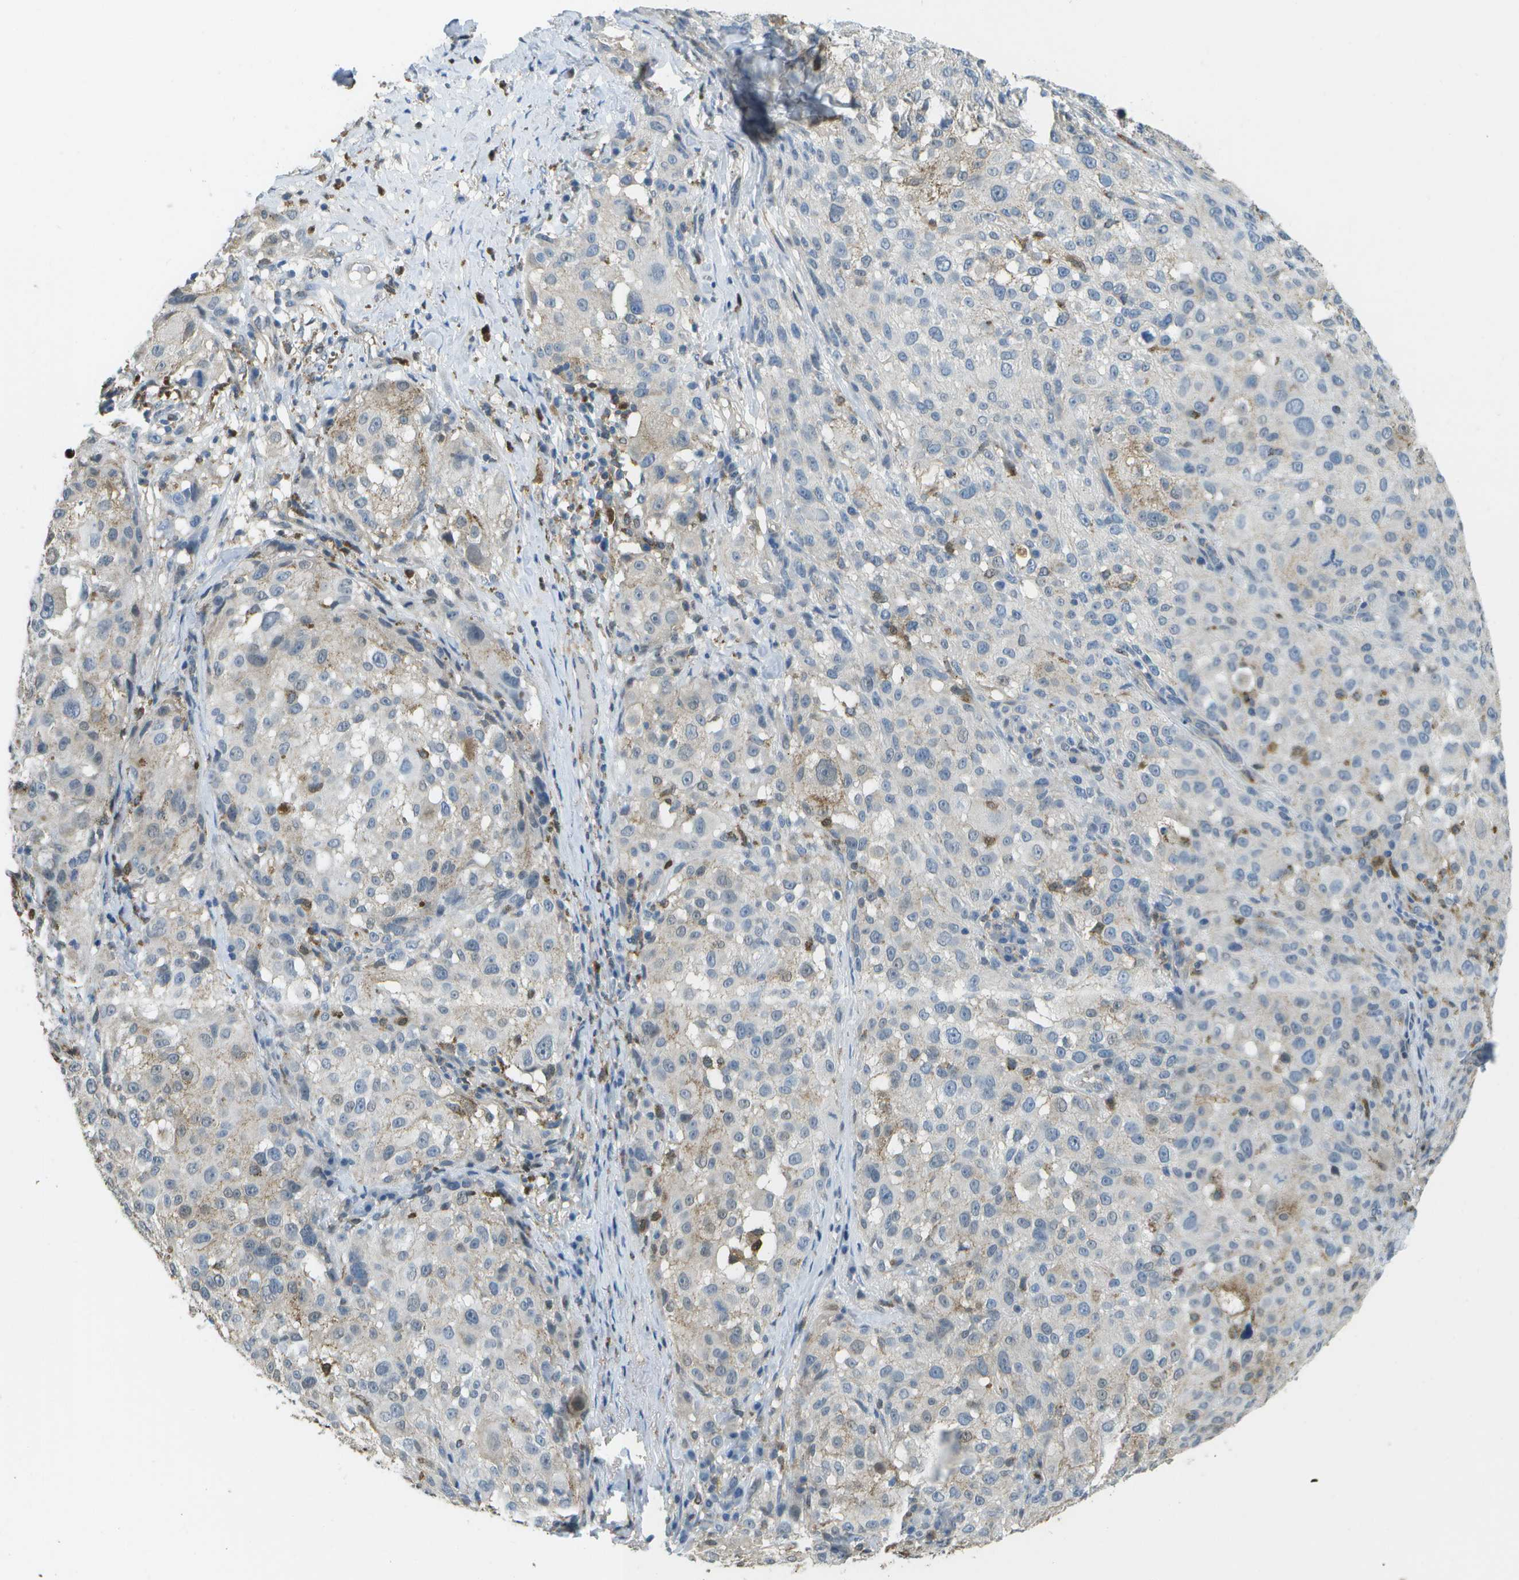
{"staining": {"intensity": "weak", "quantity": "<25%", "location": "cytoplasmic/membranous"}, "tissue": "melanoma", "cell_type": "Tumor cells", "image_type": "cancer", "snomed": [{"axis": "morphology", "description": "Necrosis, NOS"}, {"axis": "morphology", "description": "Malignant melanoma, NOS"}, {"axis": "topography", "description": "Skin"}], "caption": "A histopathology image of melanoma stained for a protein shows no brown staining in tumor cells.", "gene": "CACHD1", "patient": {"sex": "female", "age": 87}}